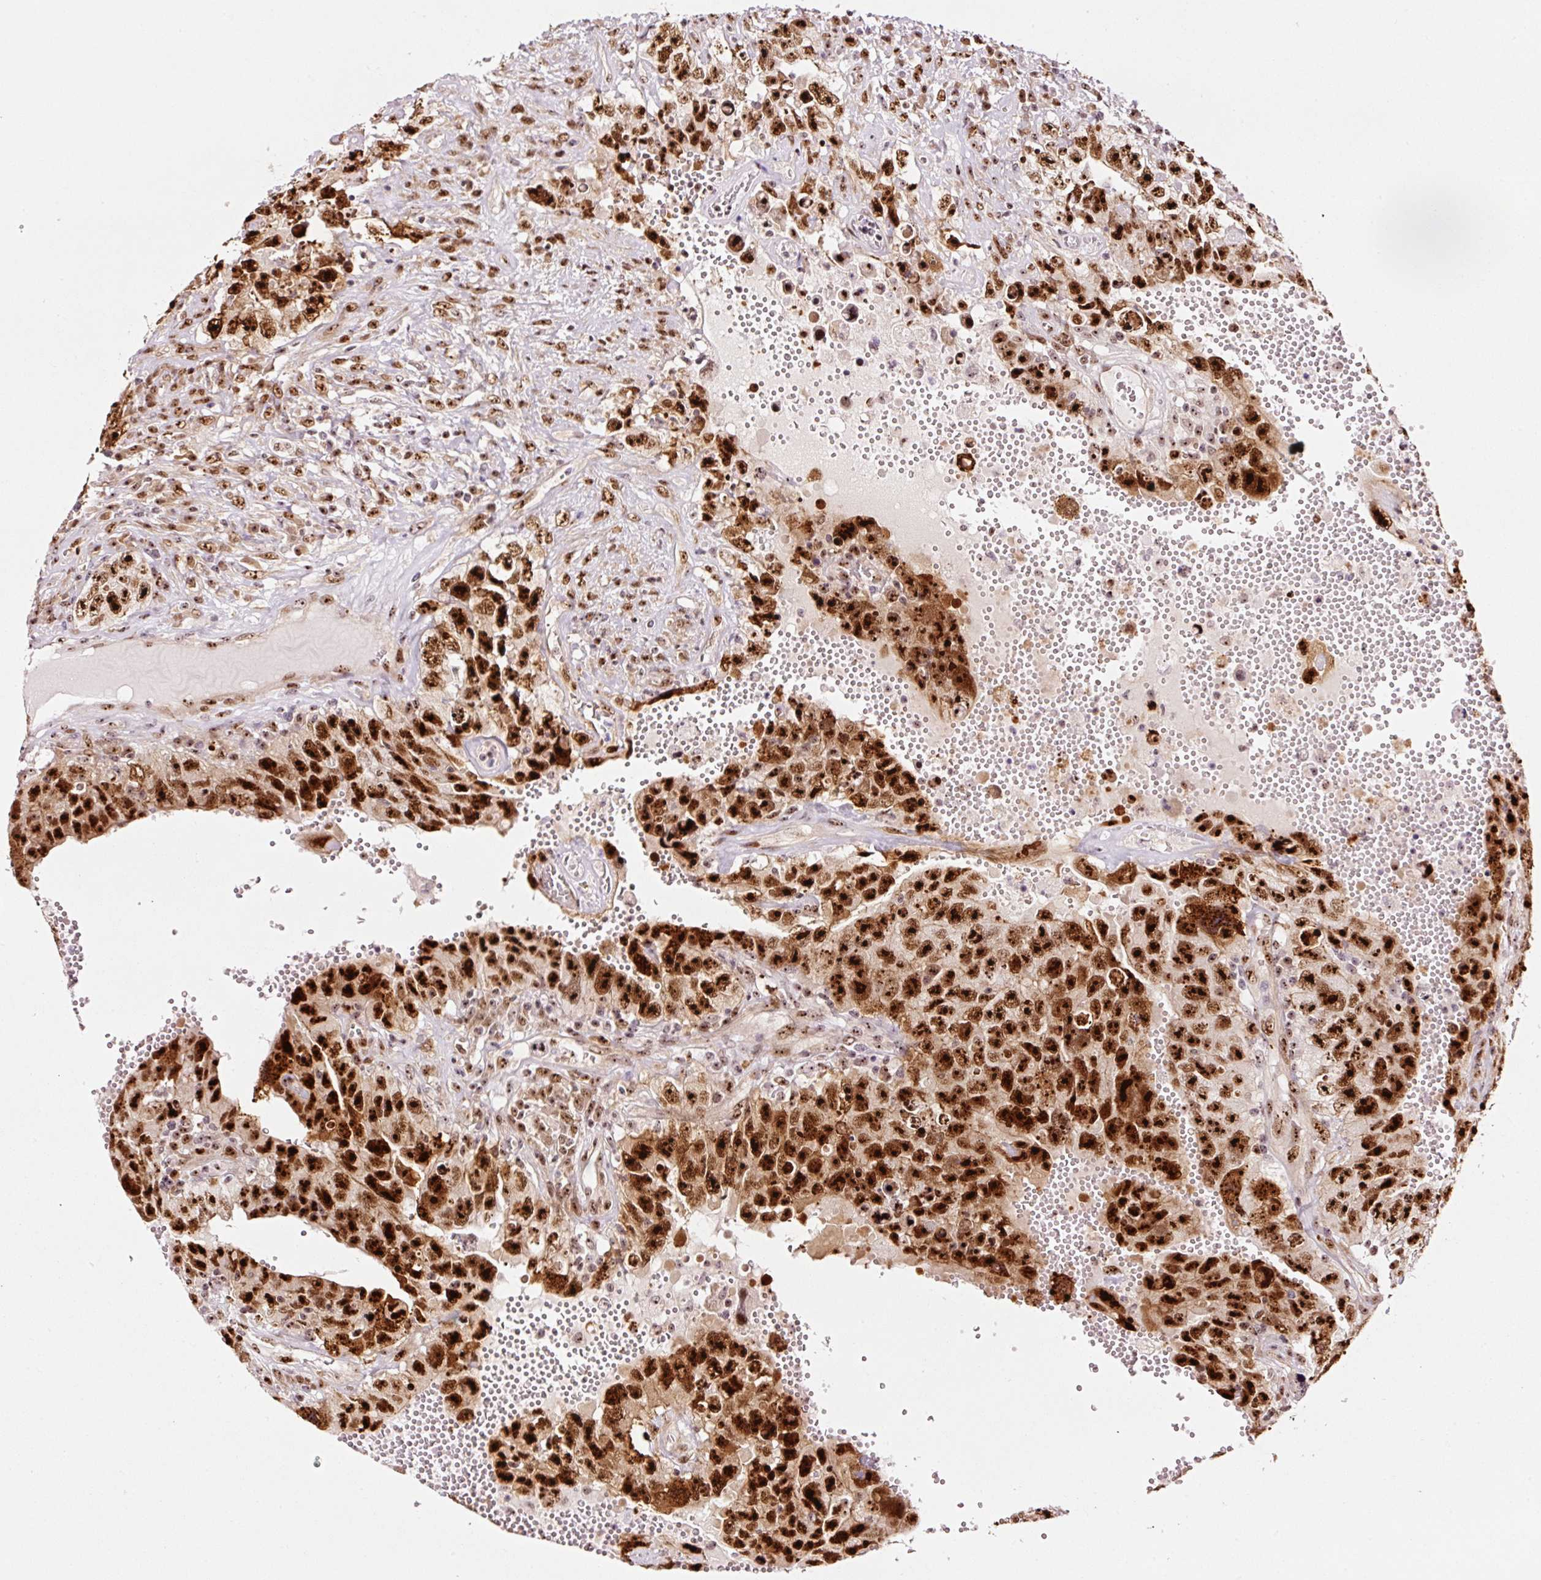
{"staining": {"intensity": "strong", "quantity": ">75%", "location": "nuclear"}, "tissue": "testis cancer", "cell_type": "Tumor cells", "image_type": "cancer", "snomed": [{"axis": "morphology", "description": "Carcinoma, Embryonal, NOS"}, {"axis": "topography", "description": "Testis"}], "caption": "Protein staining of testis cancer tissue displays strong nuclear positivity in approximately >75% of tumor cells. The staining is performed using DAB (3,3'-diaminobenzidine) brown chromogen to label protein expression. The nuclei are counter-stained blue using hematoxylin.", "gene": "GNL3", "patient": {"sex": "male", "age": 26}}